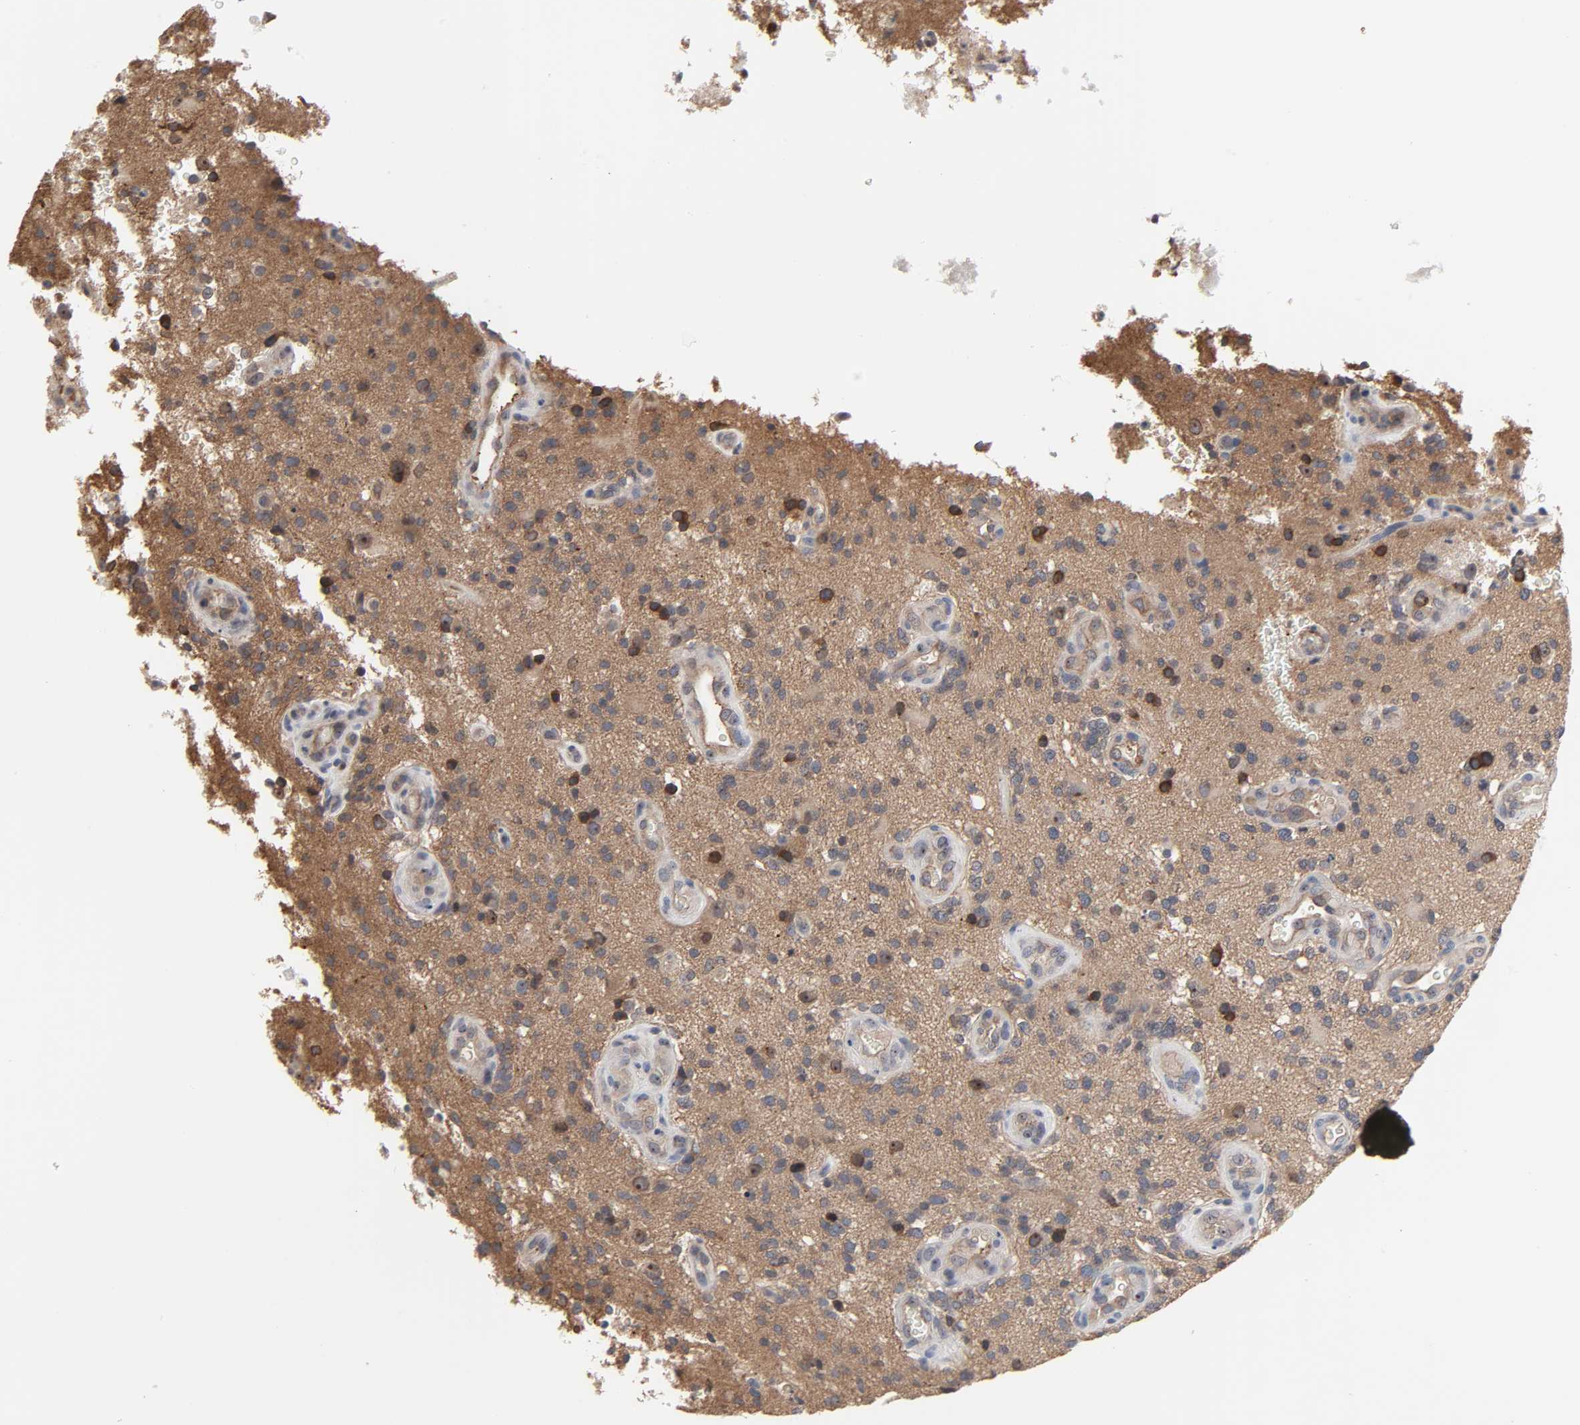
{"staining": {"intensity": "moderate", "quantity": "25%-75%", "location": "cytoplasmic/membranous,nuclear"}, "tissue": "glioma", "cell_type": "Tumor cells", "image_type": "cancer", "snomed": [{"axis": "morphology", "description": "Normal tissue, NOS"}, {"axis": "morphology", "description": "Glioma, malignant, High grade"}, {"axis": "topography", "description": "Cerebral cortex"}], "caption": "Human glioma stained with a protein marker shows moderate staining in tumor cells.", "gene": "DDX10", "patient": {"sex": "male", "age": 75}}